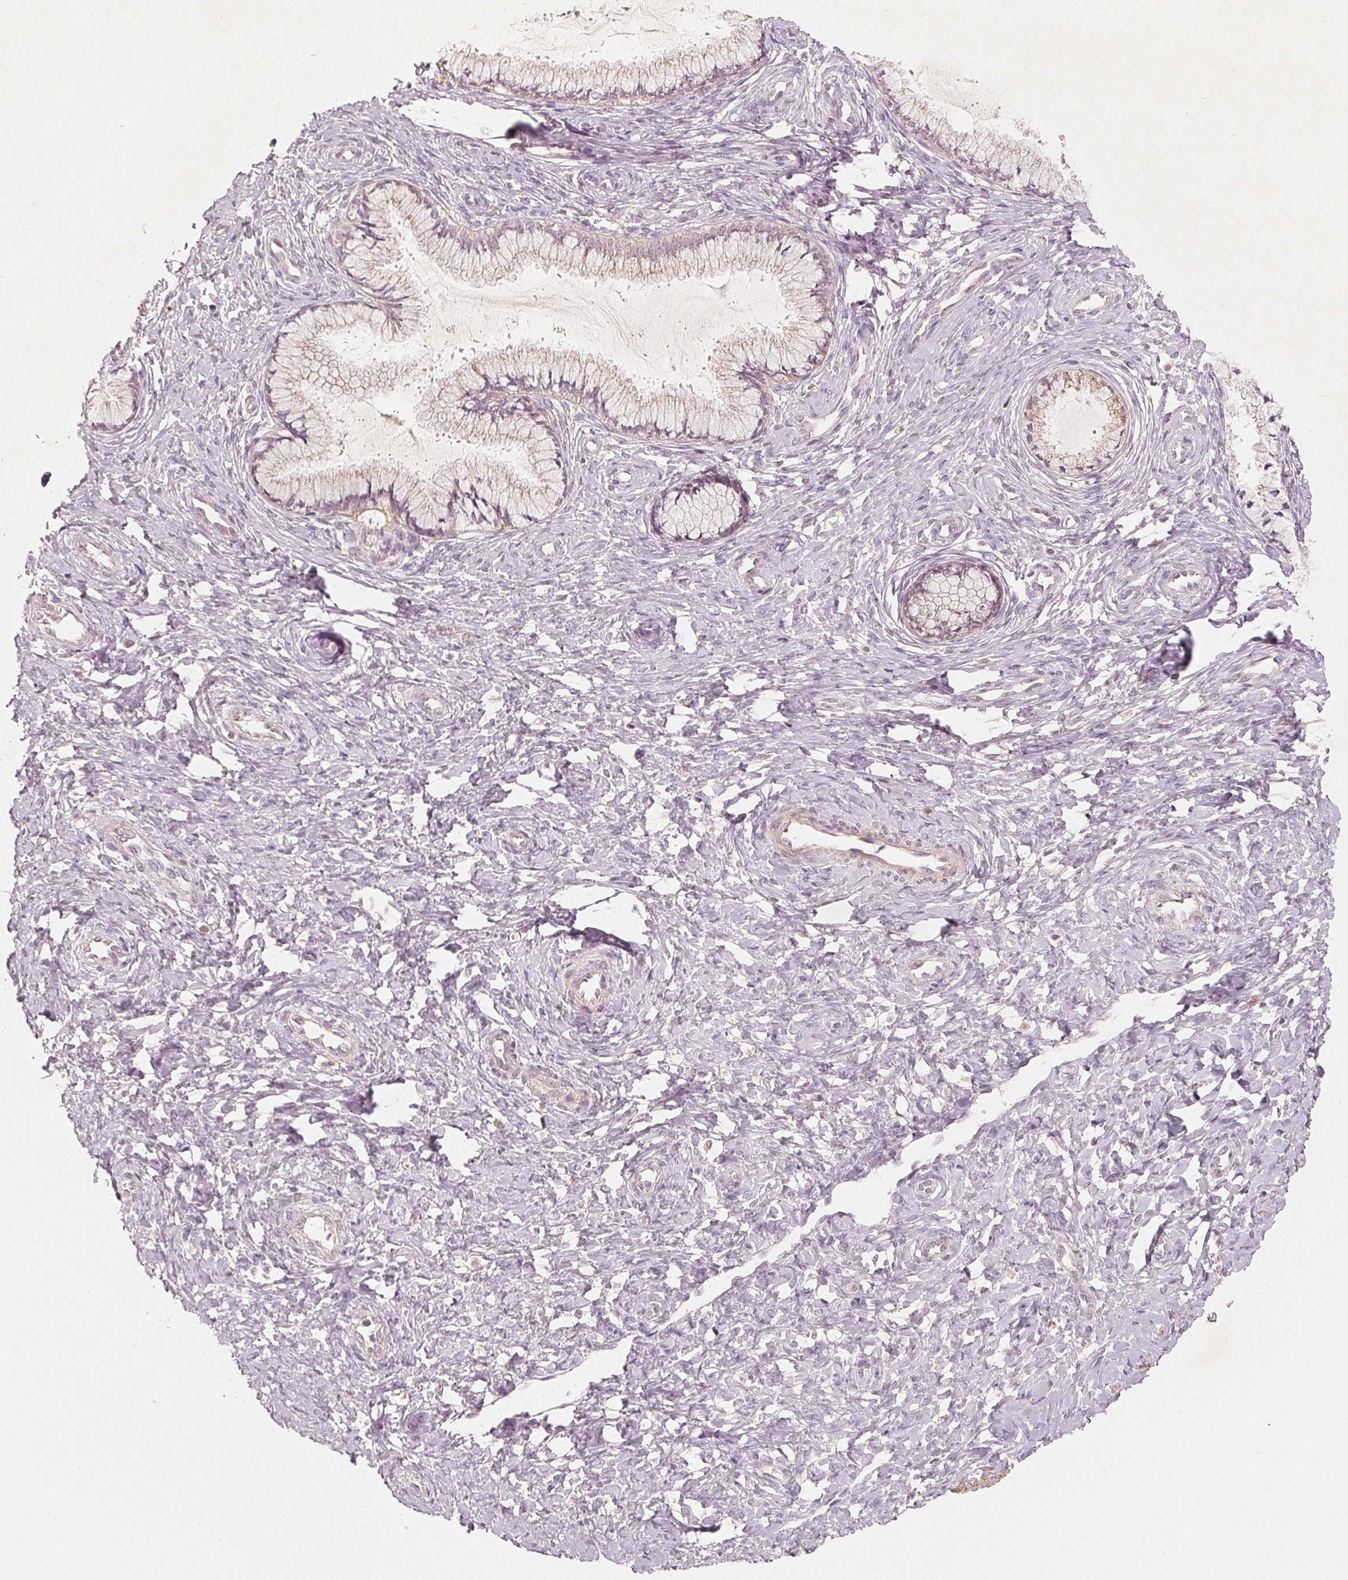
{"staining": {"intensity": "weak", "quantity": "<25%", "location": "cytoplasmic/membranous"}, "tissue": "cervix", "cell_type": "Glandular cells", "image_type": "normal", "snomed": [{"axis": "morphology", "description": "Normal tissue, NOS"}, {"axis": "topography", "description": "Cervix"}], "caption": "The image displays no staining of glandular cells in benign cervix. (DAB immunohistochemistry (IHC), high magnification).", "gene": "GHITM", "patient": {"sex": "female", "age": 37}}